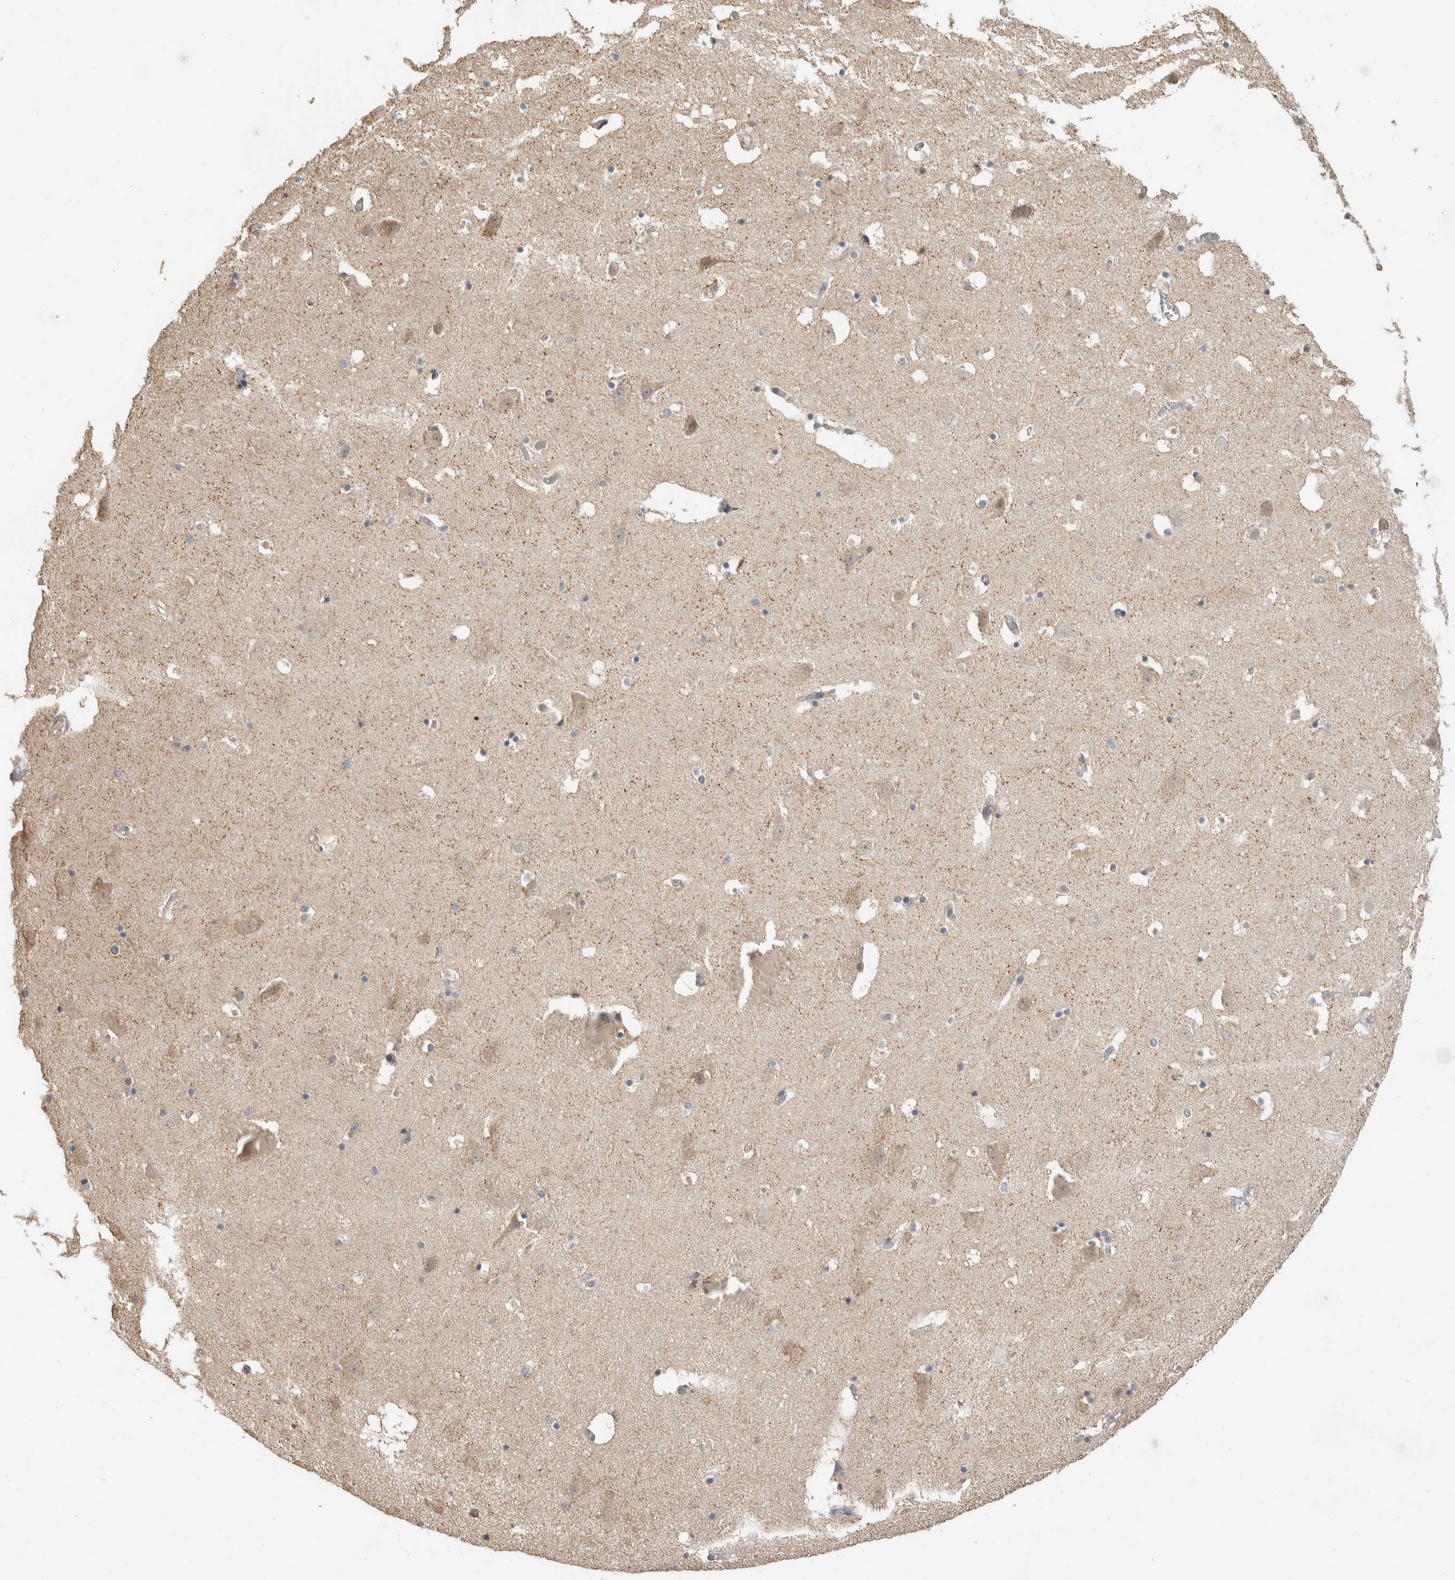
{"staining": {"intensity": "negative", "quantity": "none", "location": "none"}, "tissue": "hippocampus", "cell_type": "Glial cells", "image_type": "normal", "snomed": [{"axis": "morphology", "description": "Normal tissue, NOS"}, {"axis": "topography", "description": "Hippocampus"}], "caption": "There is no significant positivity in glial cells of hippocampus. (Stains: DAB (3,3'-diaminobenzidine) immunohistochemistry (IHC) with hematoxylin counter stain, Microscopy: brightfield microscopy at high magnification).", "gene": "EIF3H", "patient": {"sex": "male", "age": 45}}